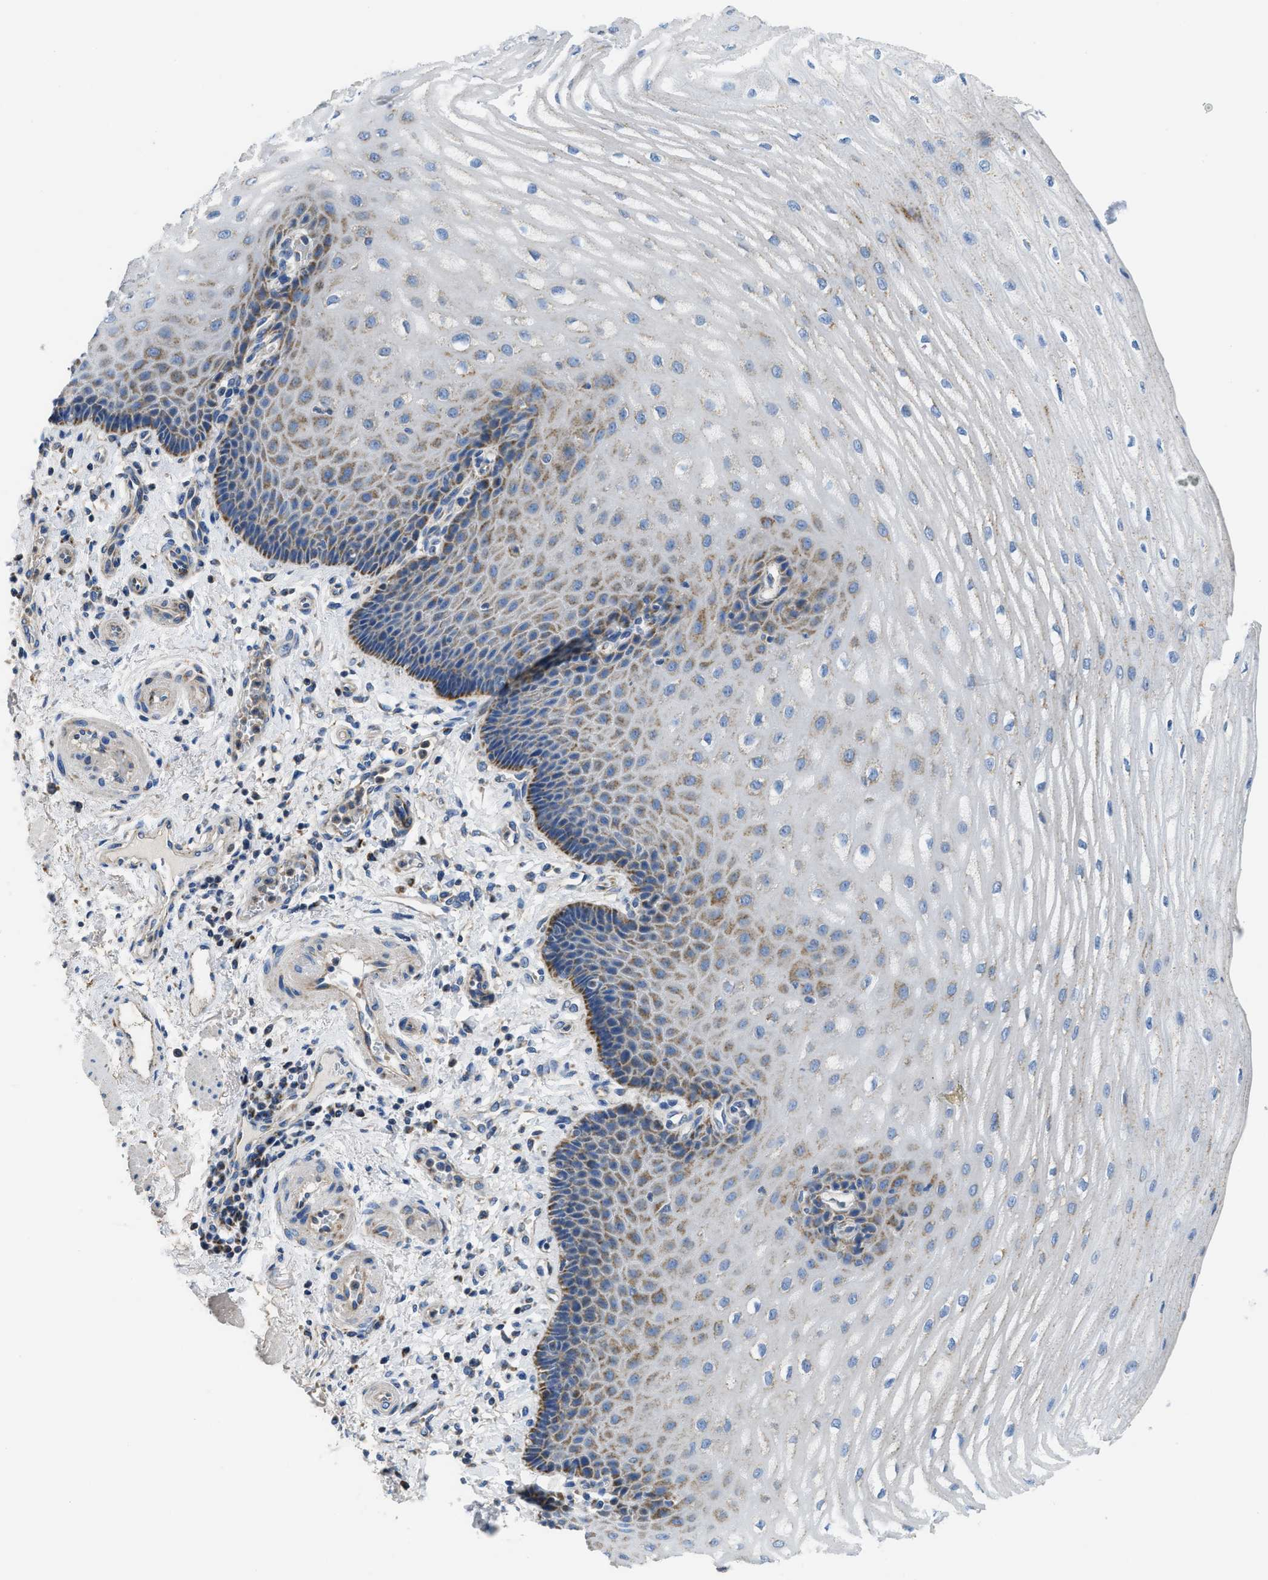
{"staining": {"intensity": "moderate", "quantity": "<25%", "location": "cytoplasmic/membranous"}, "tissue": "esophagus", "cell_type": "Squamous epithelial cells", "image_type": "normal", "snomed": [{"axis": "morphology", "description": "Normal tissue, NOS"}, {"axis": "topography", "description": "Esophagus"}], "caption": "Human esophagus stained for a protein (brown) reveals moderate cytoplasmic/membranous positive positivity in about <25% of squamous epithelial cells.", "gene": "SLC25A13", "patient": {"sex": "male", "age": 54}}